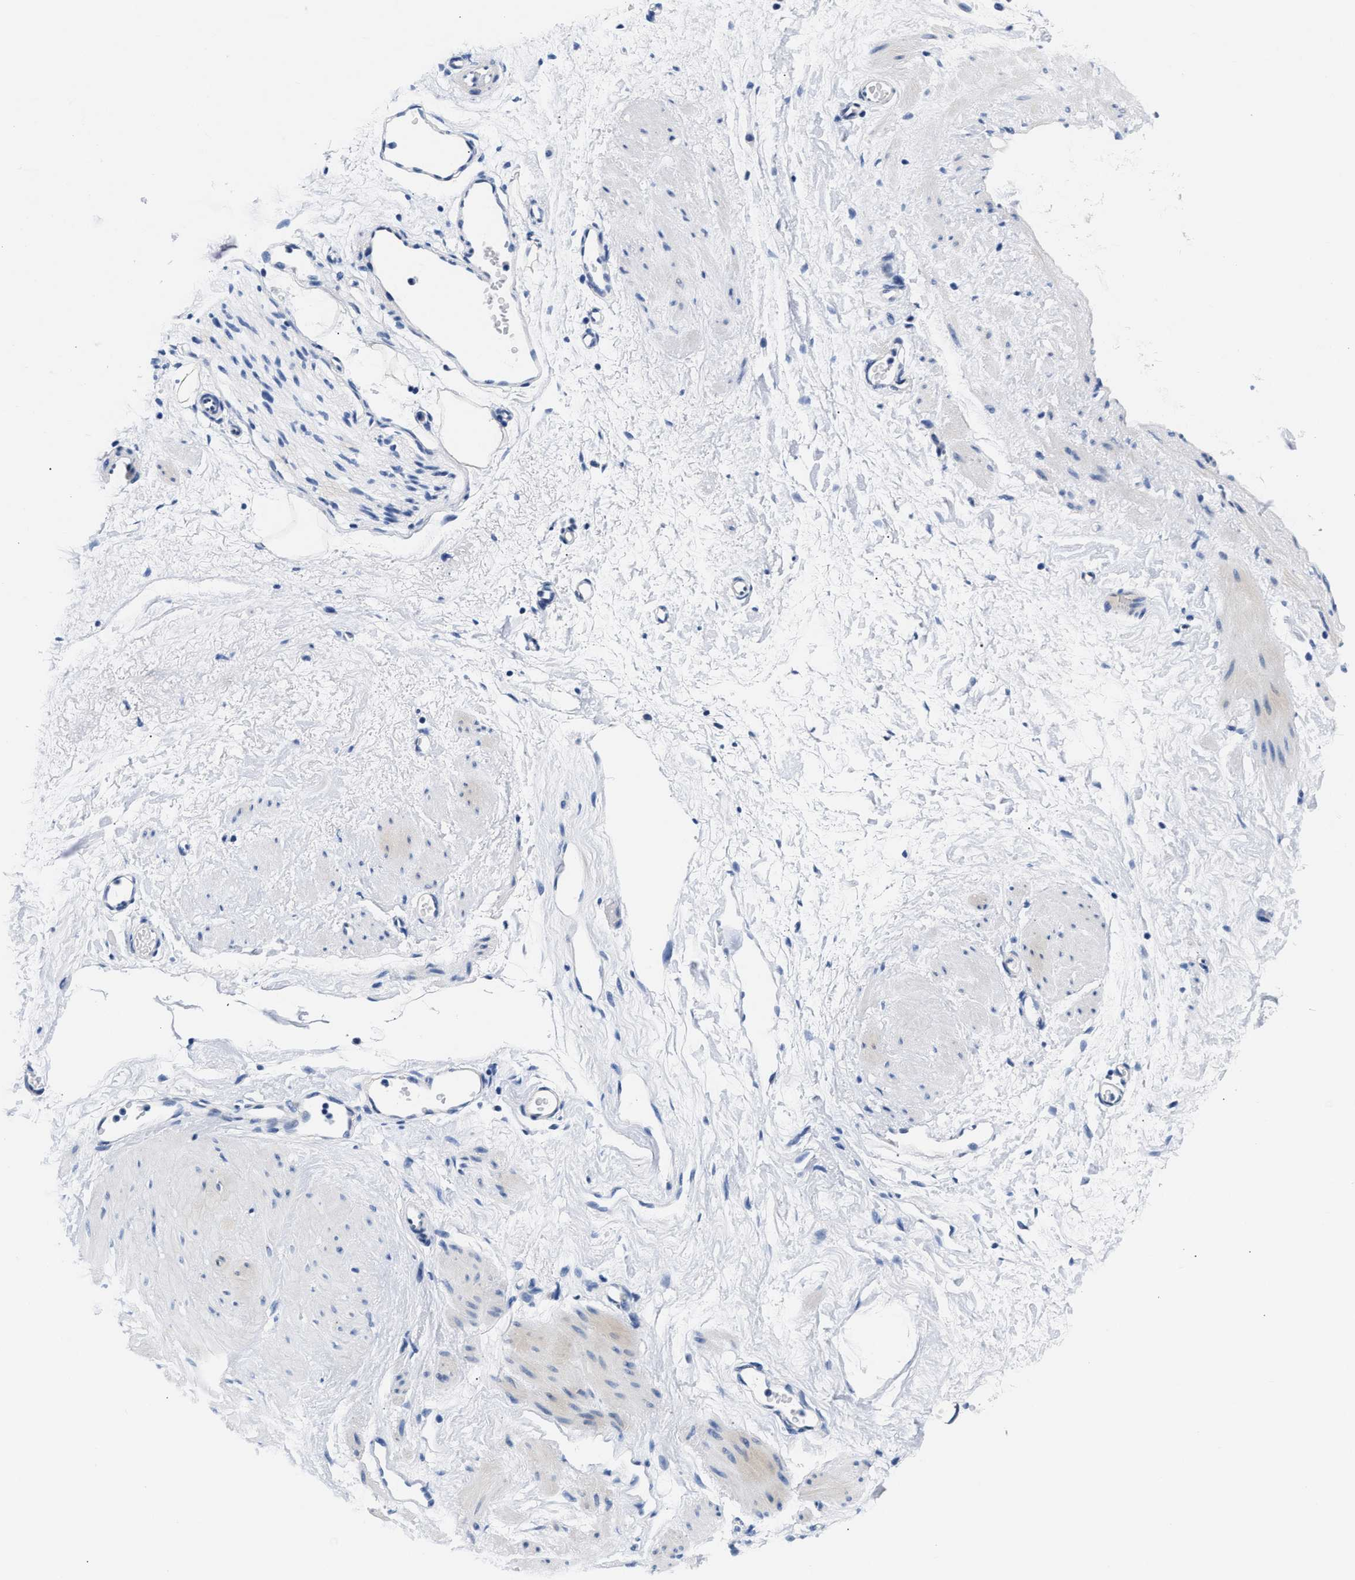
{"staining": {"intensity": "moderate", "quantity": "25%-75%", "location": "cytoplasmic/membranous"}, "tissue": "adipose tissue", "cell_type": "Adipocytes", "image_type": "normal", "snomed": [{"axis": "morphology", "description": "Normal tissue, NOS"}, {"axis": "topography", "description": "Soft tissue"}], "caption": "Immunohistochemistry (IHC) of unremarkable adipose tissue displays medium levels of moderate cytoplasmic/membranous expression in approximately 25%-75% of adipocytes. (DAB IHC, brown staining for protein, blue staining for nuclei).", "gene": "TRIM29", "patient": {"sex": "male", "age": 72}}